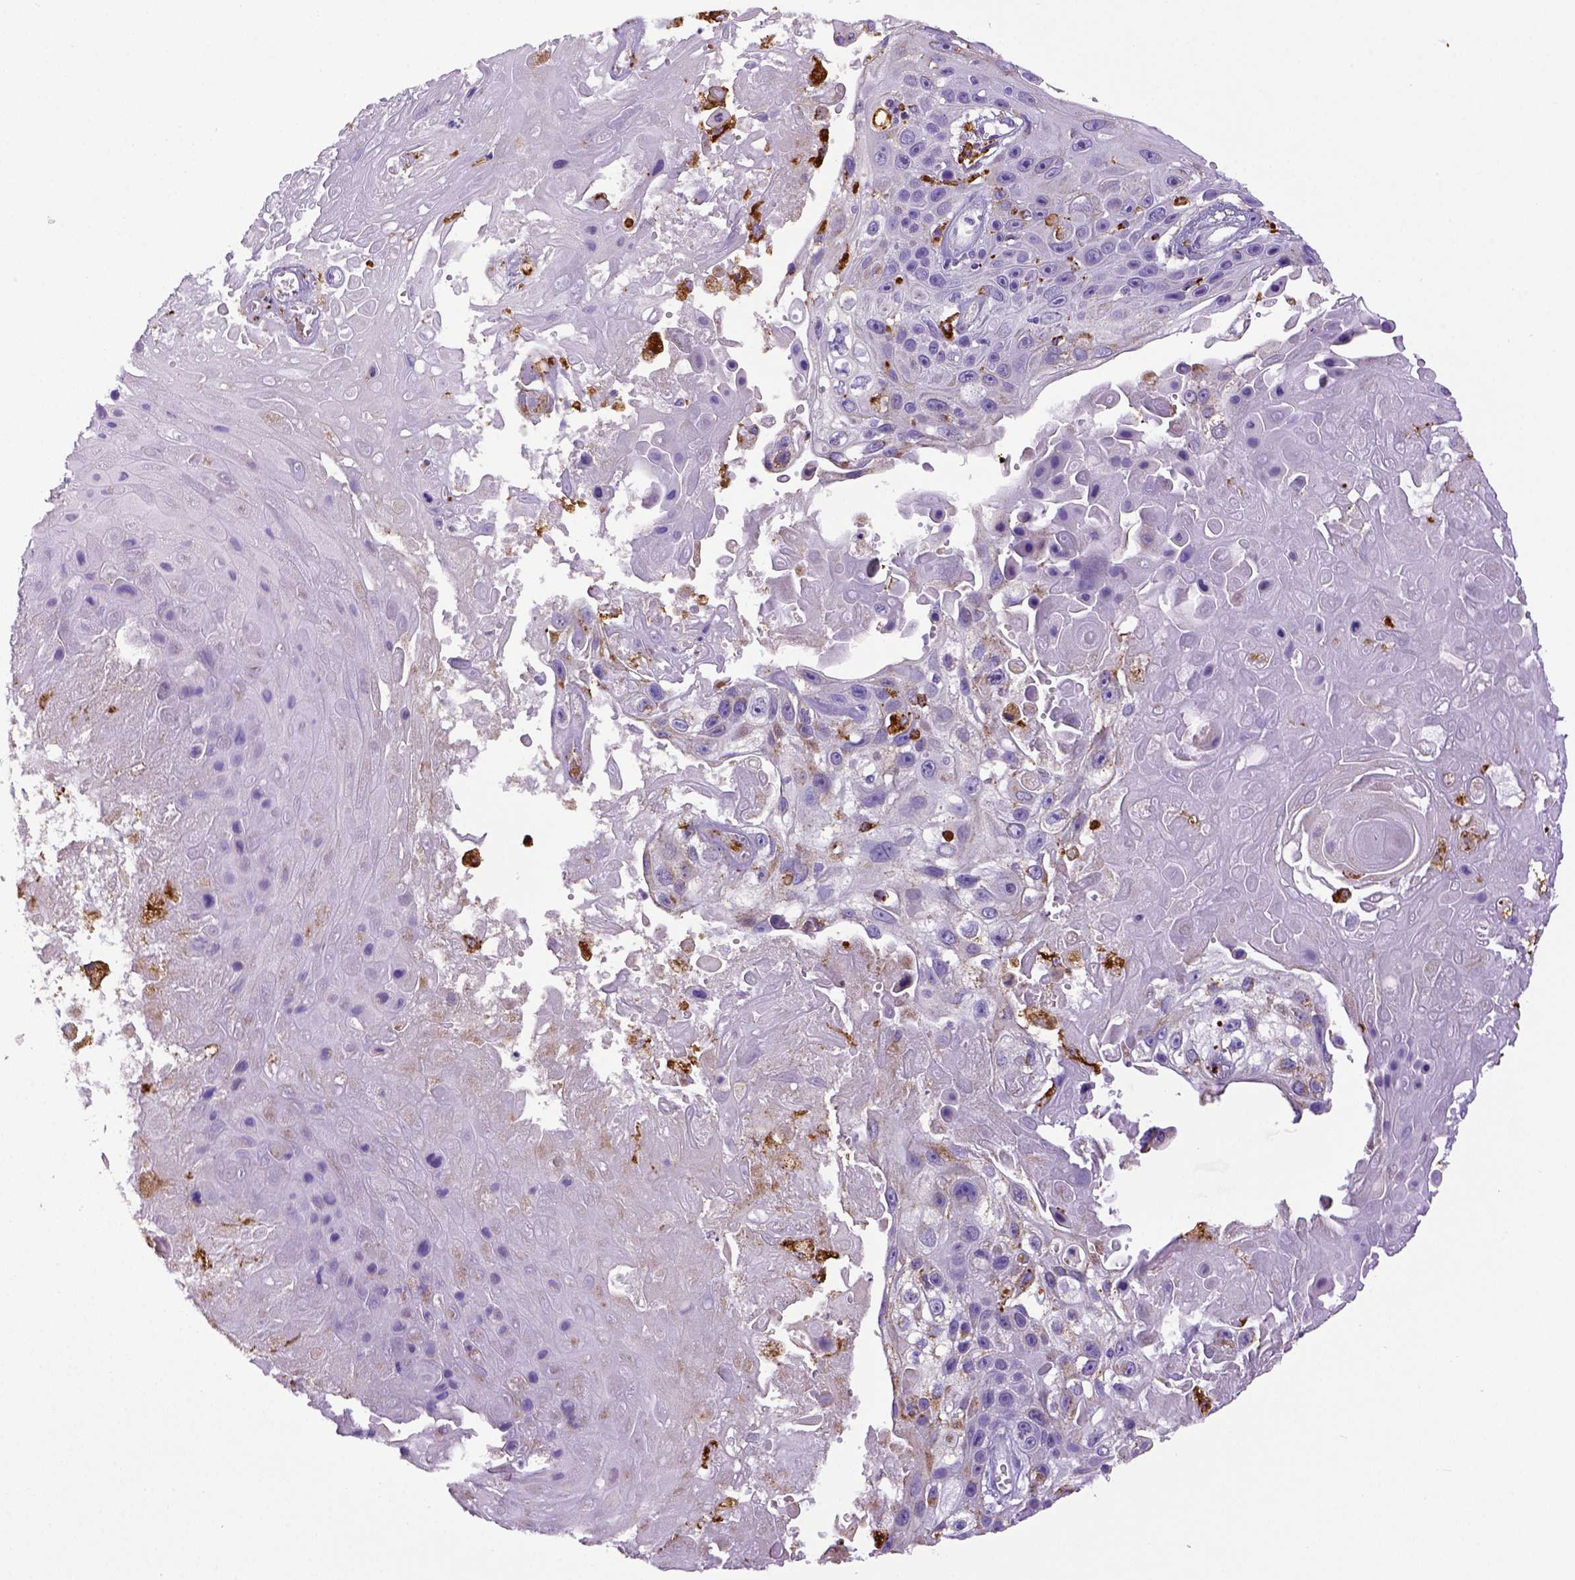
{"staining": {"intensity": "negative", "quantity": "none", "location": "none"}, "tissue": "skin cancer", "cell_type": "Tumor cells", "image_type": "cancer", "snomed": [{"axis": "morphology", "description": "Squamous cell carcinoma, NOS"}, {"axis": "topography", "description": "Skin"}], "caption": "Tumor cells are negative for brown protein staining in skin cancer (squamous cell carcinoma).", "gene": "CD68", "patient": {"sex": "male", "age": 82}}